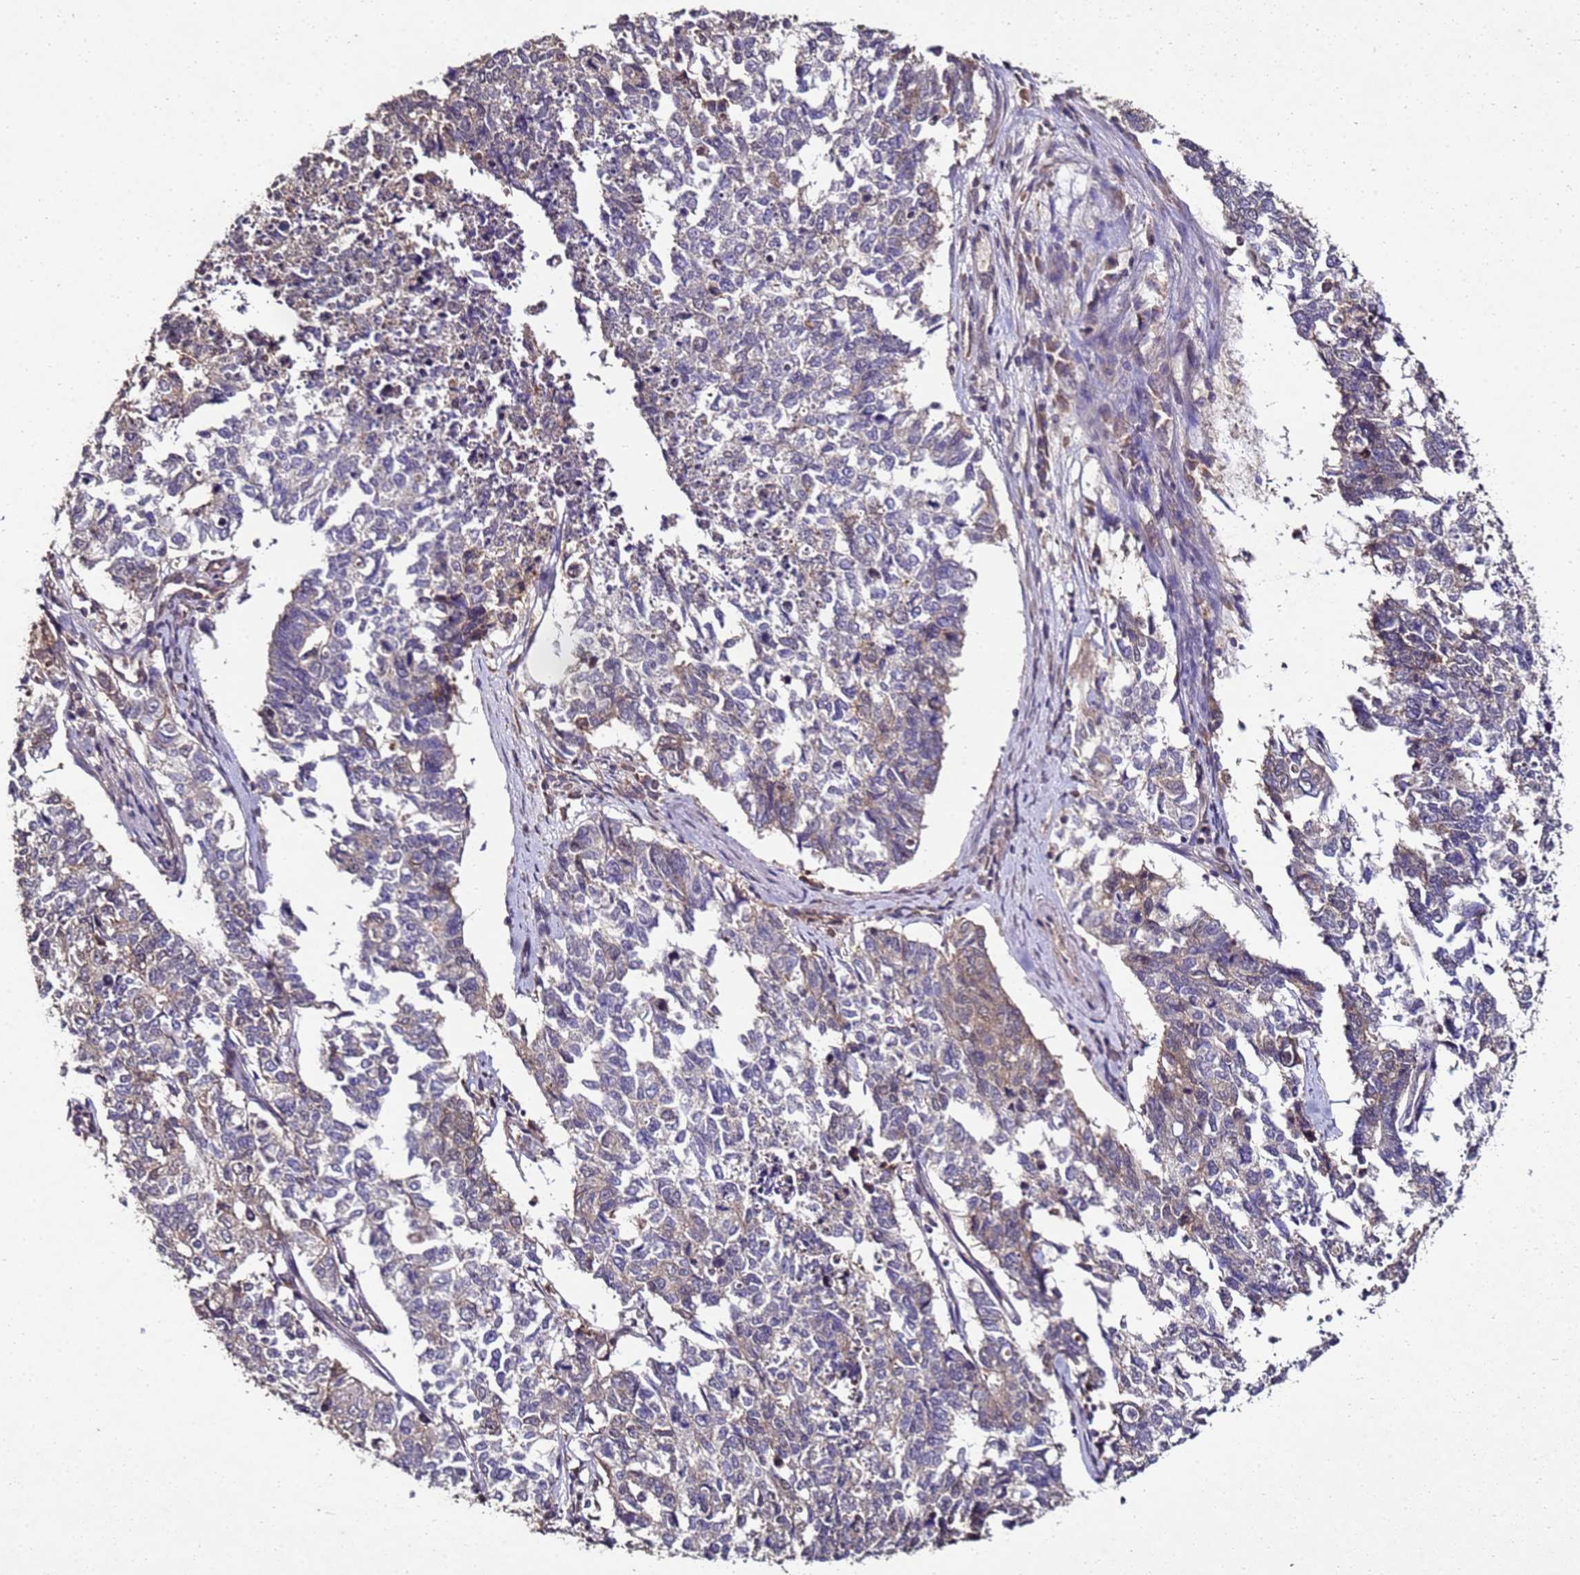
{"staining": {"intensity": "weak", "quantity": "25%-75%", "location": "cytoplasmic/membranous"}, "tissue": "cervical cancer", "cell_type": "Tumor cells", "image_type": "cancer", "snomed": [{"axis": "morphology", "description": "Squamous cell carcinoma, NOS"}, {"axis": "topography", "description": "Cervix"}], "caption": "Tumor cells display weak cytoplasmic/membranous staining in approximately 25%-75% of cells in cervical cancer.", "gene": "ANKRD17", "patient": {"sex": "female", "age": 63}}